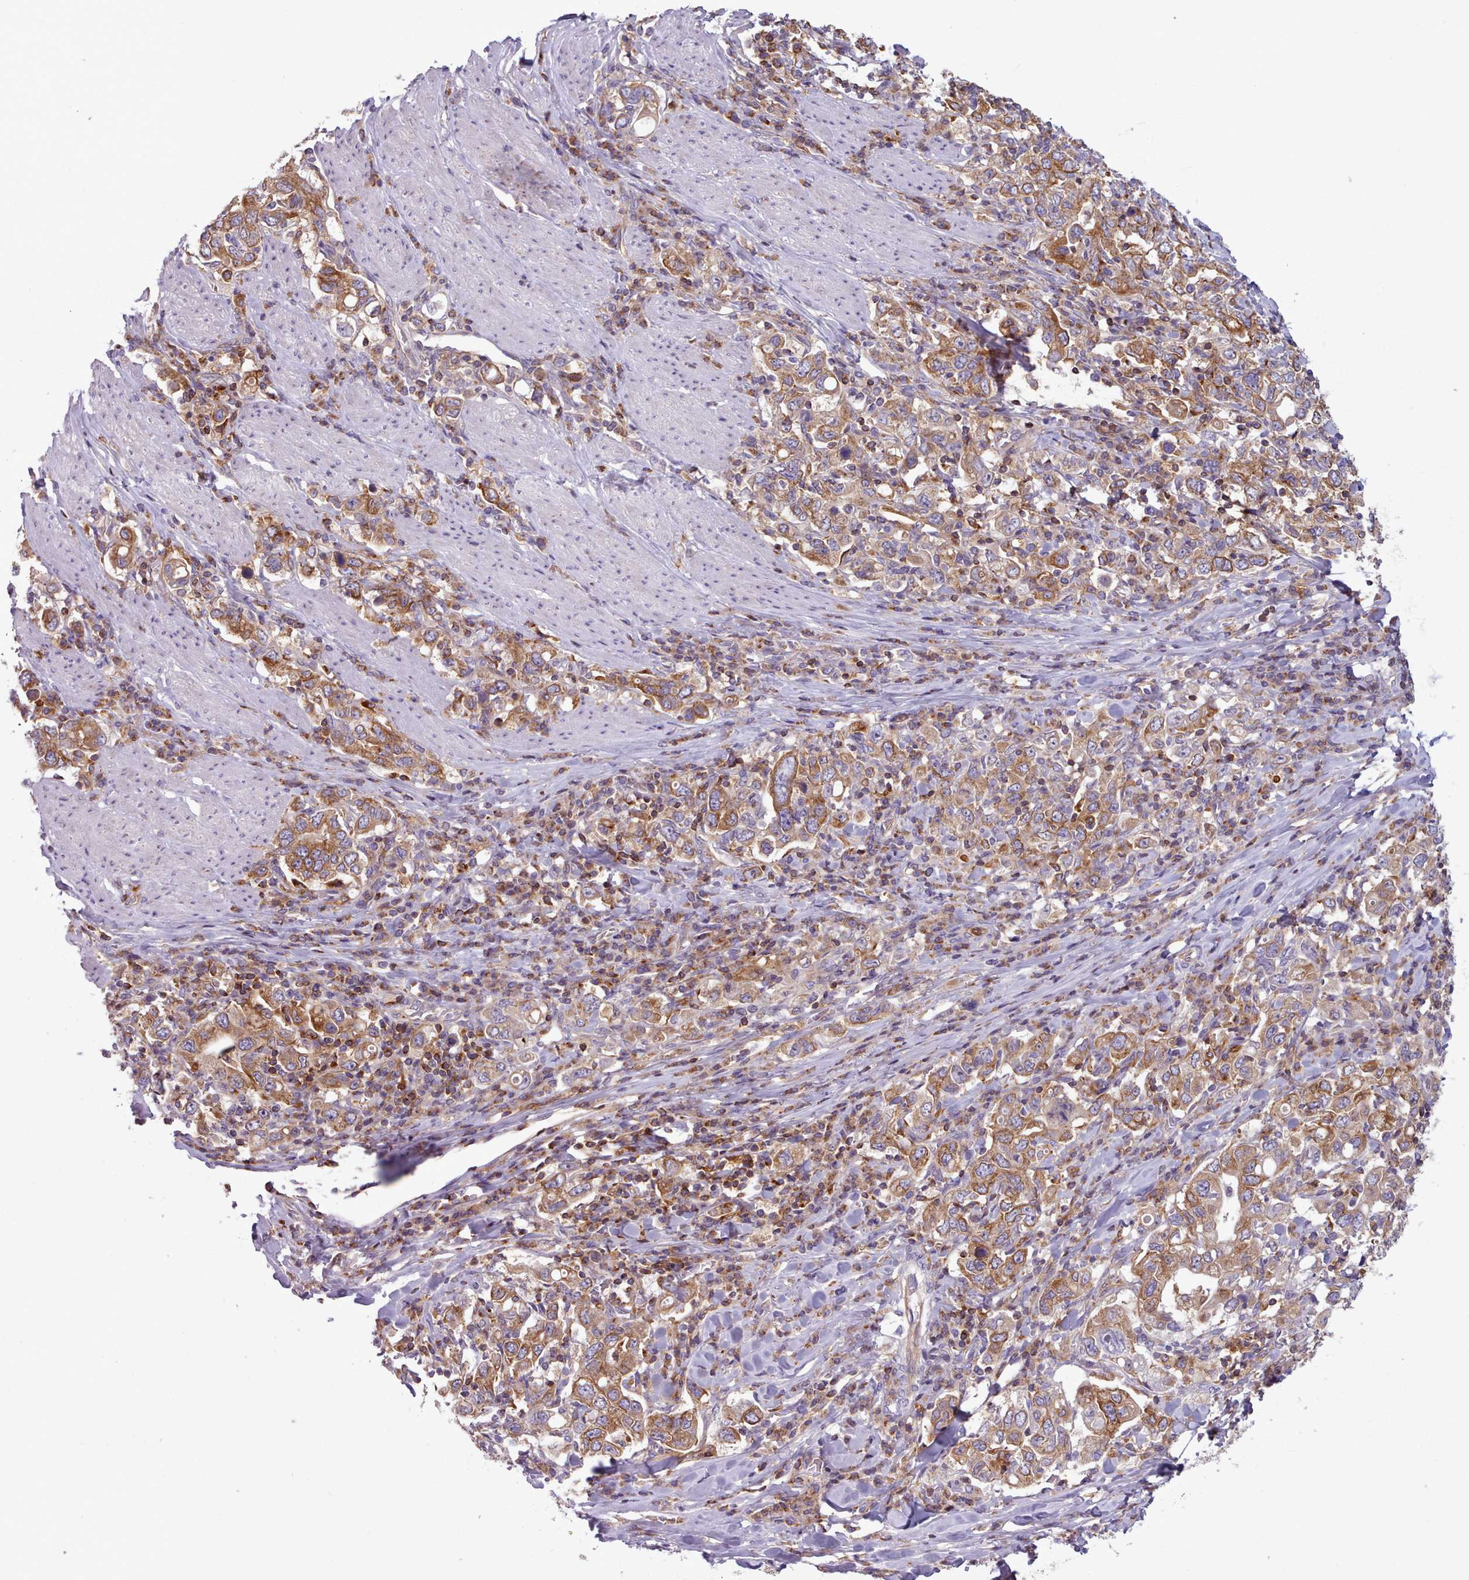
{"staining": {"intensity": "moderate", "quantity": ">75%", "location": "cytoplasmic/membranous"}, "tissue": "stomach cancer", "cell_type": "Tumor cells", "image_type": "cancer", "snomed": [{"axis": "morphology", "description": "Adenocarcinoma, NOS"}, {"axis": "topography", "description": "Stomach, upper"}], "caption": "IHC image of neoplastic tissue: human stomach cancer (adenocarcinoma) stained using IHC exhibits medium levels of moderate protein expression localized specifically in the cytoplasmic/membranous of tumor cells, appearing as a cytoplasmic/membranous brown color.", "gene": "CRYBG1", "patient": {"sex": "male", "age": 62}}